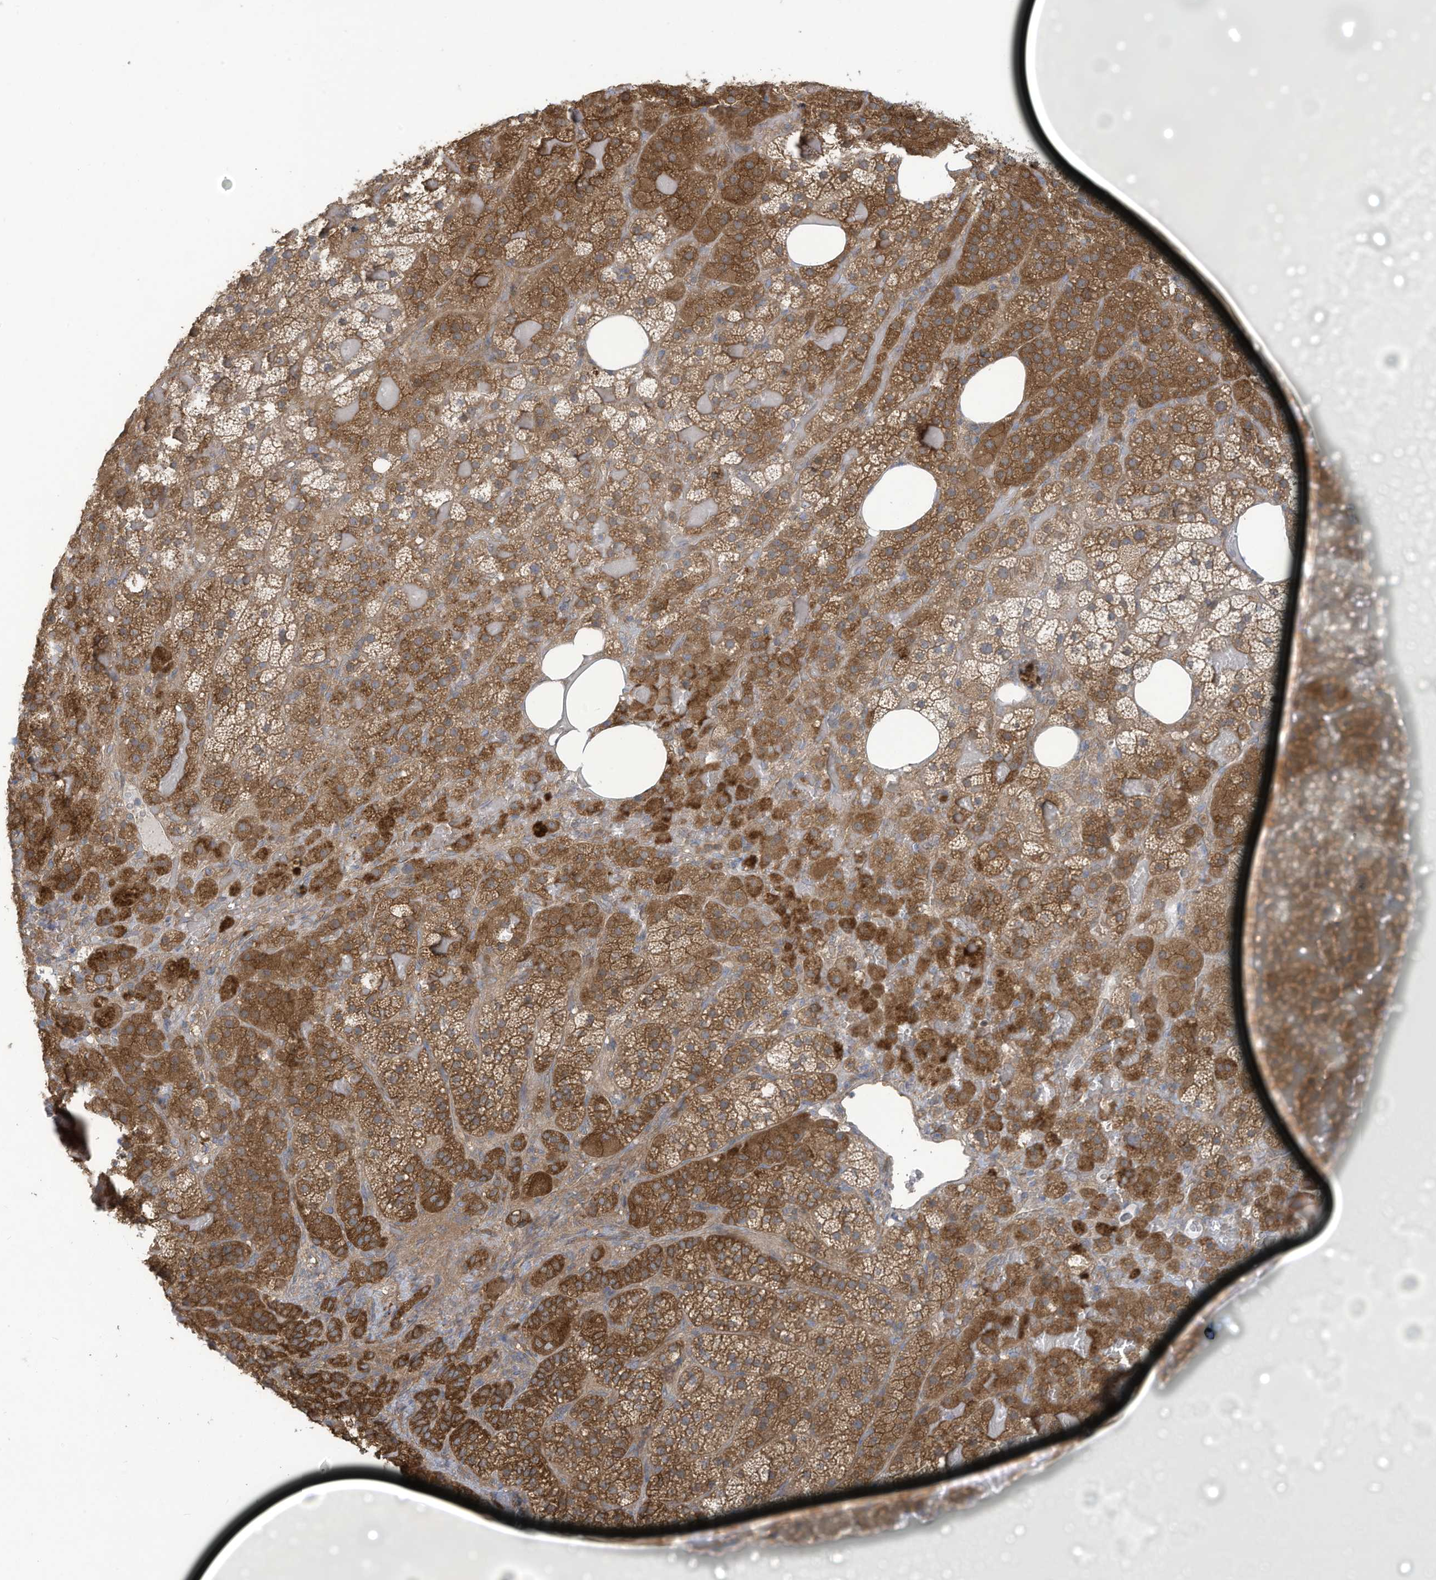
{"staining": {"intensity": "strong", "quantity": "25%-75%", "location": "cytoplasmic/membranous"}, "tissue": "adrenal gland", "cell_type": "Glandular cells", "image_type": "normal", "snomed": [{"axis": "morphology", "description": "Normal tissue, NOS"}, {"axis": "topography", "description": "Adrenal gland"}], "caption": "Glandular cells reveal strong cytoplasmic/membranous staining in about 25%-75% of cells in normal adrenal gland.", "gene": "ADI1", "patient": {"sex": "female", "age": 59}}